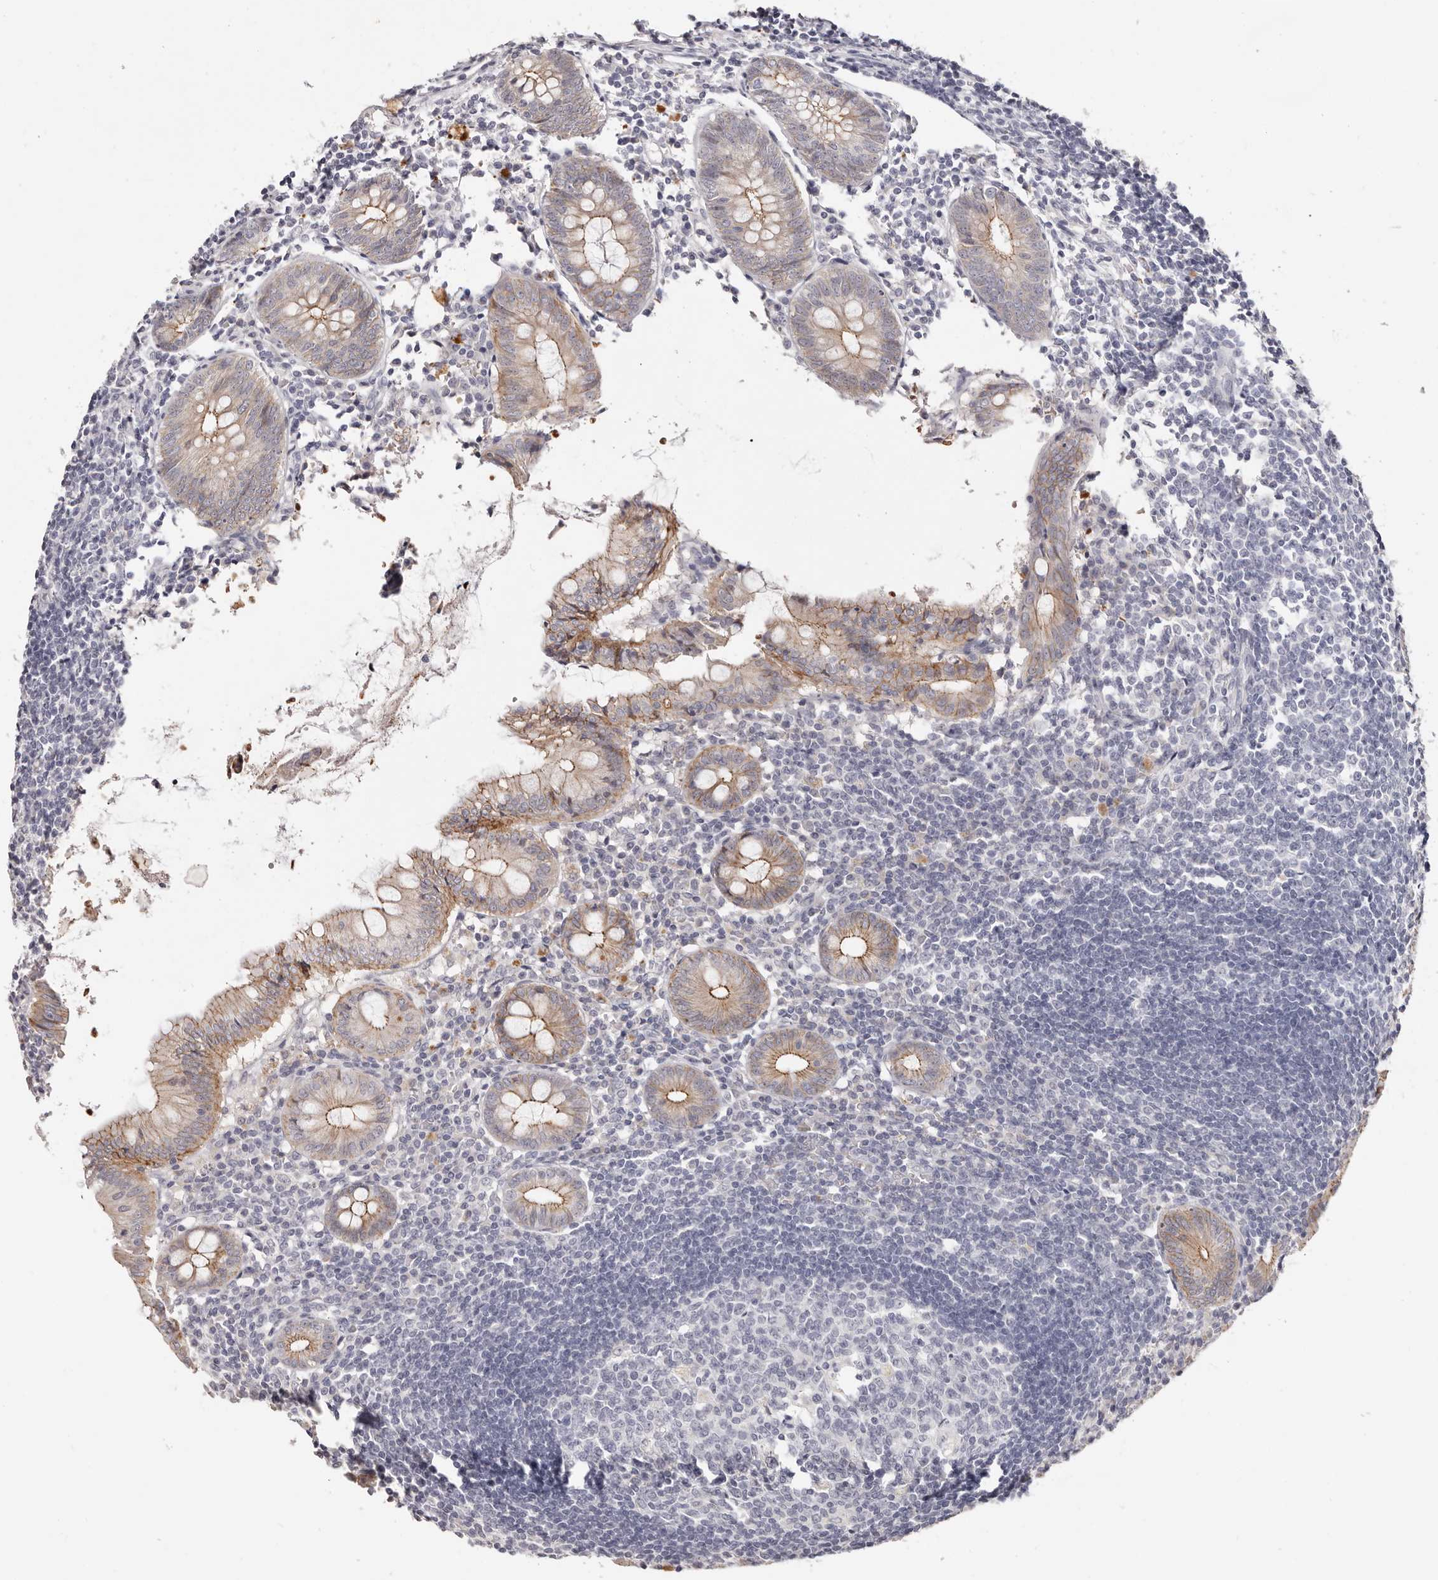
{"staining": {"intensity": "moderate", "quantity": ">75%", "location": "cytoplasmic/membranous"}, "tissue": "appendix", "cell_type": "Glandular cells", "image_type": "normal", "snomed": [{"axis": "morphology", "description": "Normal tissue, NOS"}, {"axis": "topography", "description": "Appendix"}], "caption": "This is an image of immunohistochemistry (IHC) staining of normal appendix, which shows moderate positivity in the cytoplasmic/membranous of glandular cells.", "gene": "PCDHB6", "patient": {"sex": "female", "age": 54}}